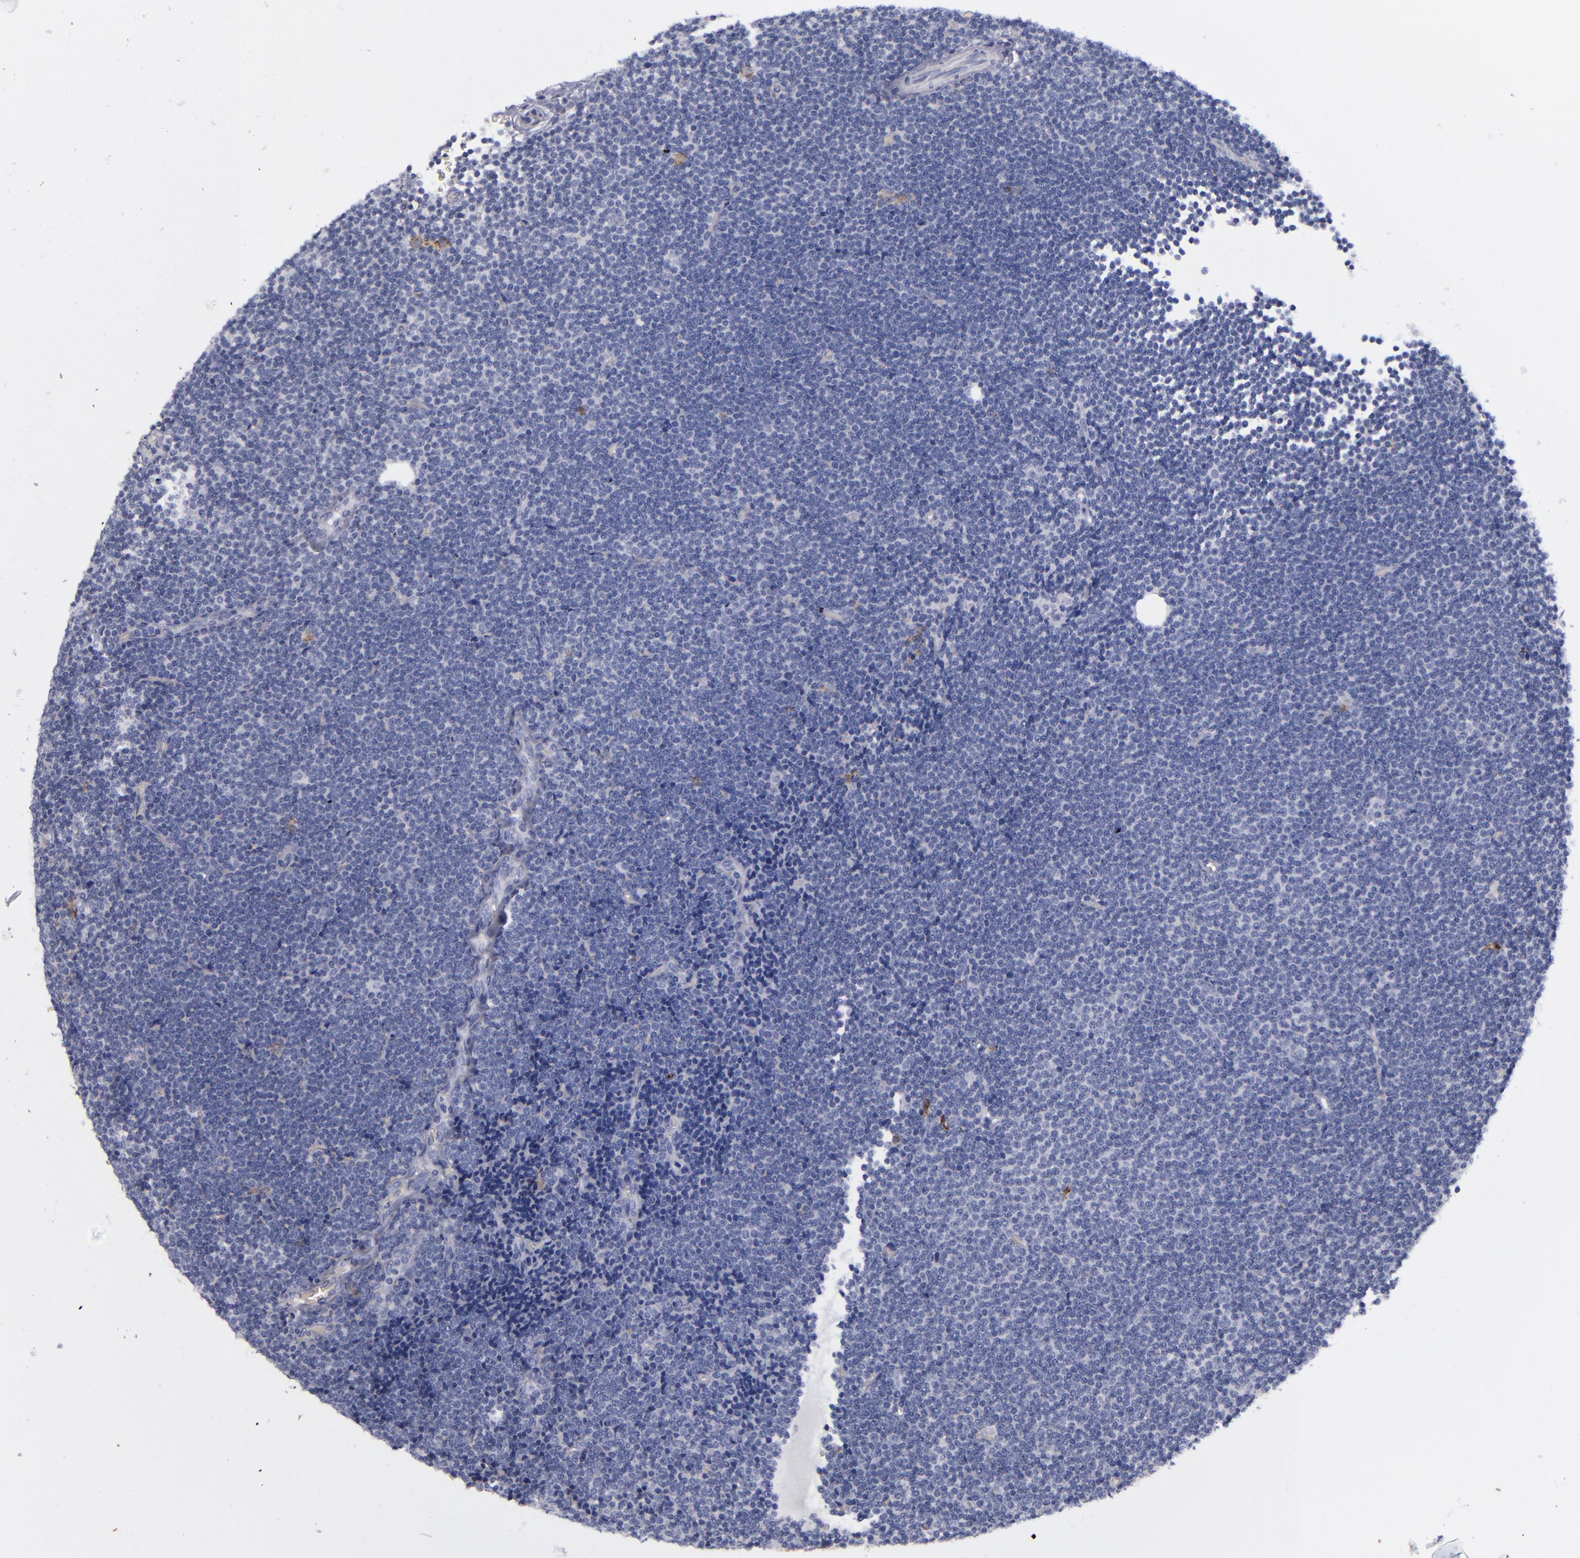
{"staining": {"intensity": "negative", "quantity": "none", "location": "none"}, "tissue": "lymphoma", "cell_type": "Tumor cells", "image_type": "cancer", "snomed": [{"axis": "morphology", "description": "Malignant lymphoma, non-Hodgkin's type, Low grade"}, {"axis": "topography", "description": "Lymph node"}], "caption": "The histopathology image demonstrates no staining of tumor cells in lymphoma.", "gene": "ANPEP", "patient": {"sex": "female", "age": 73}}